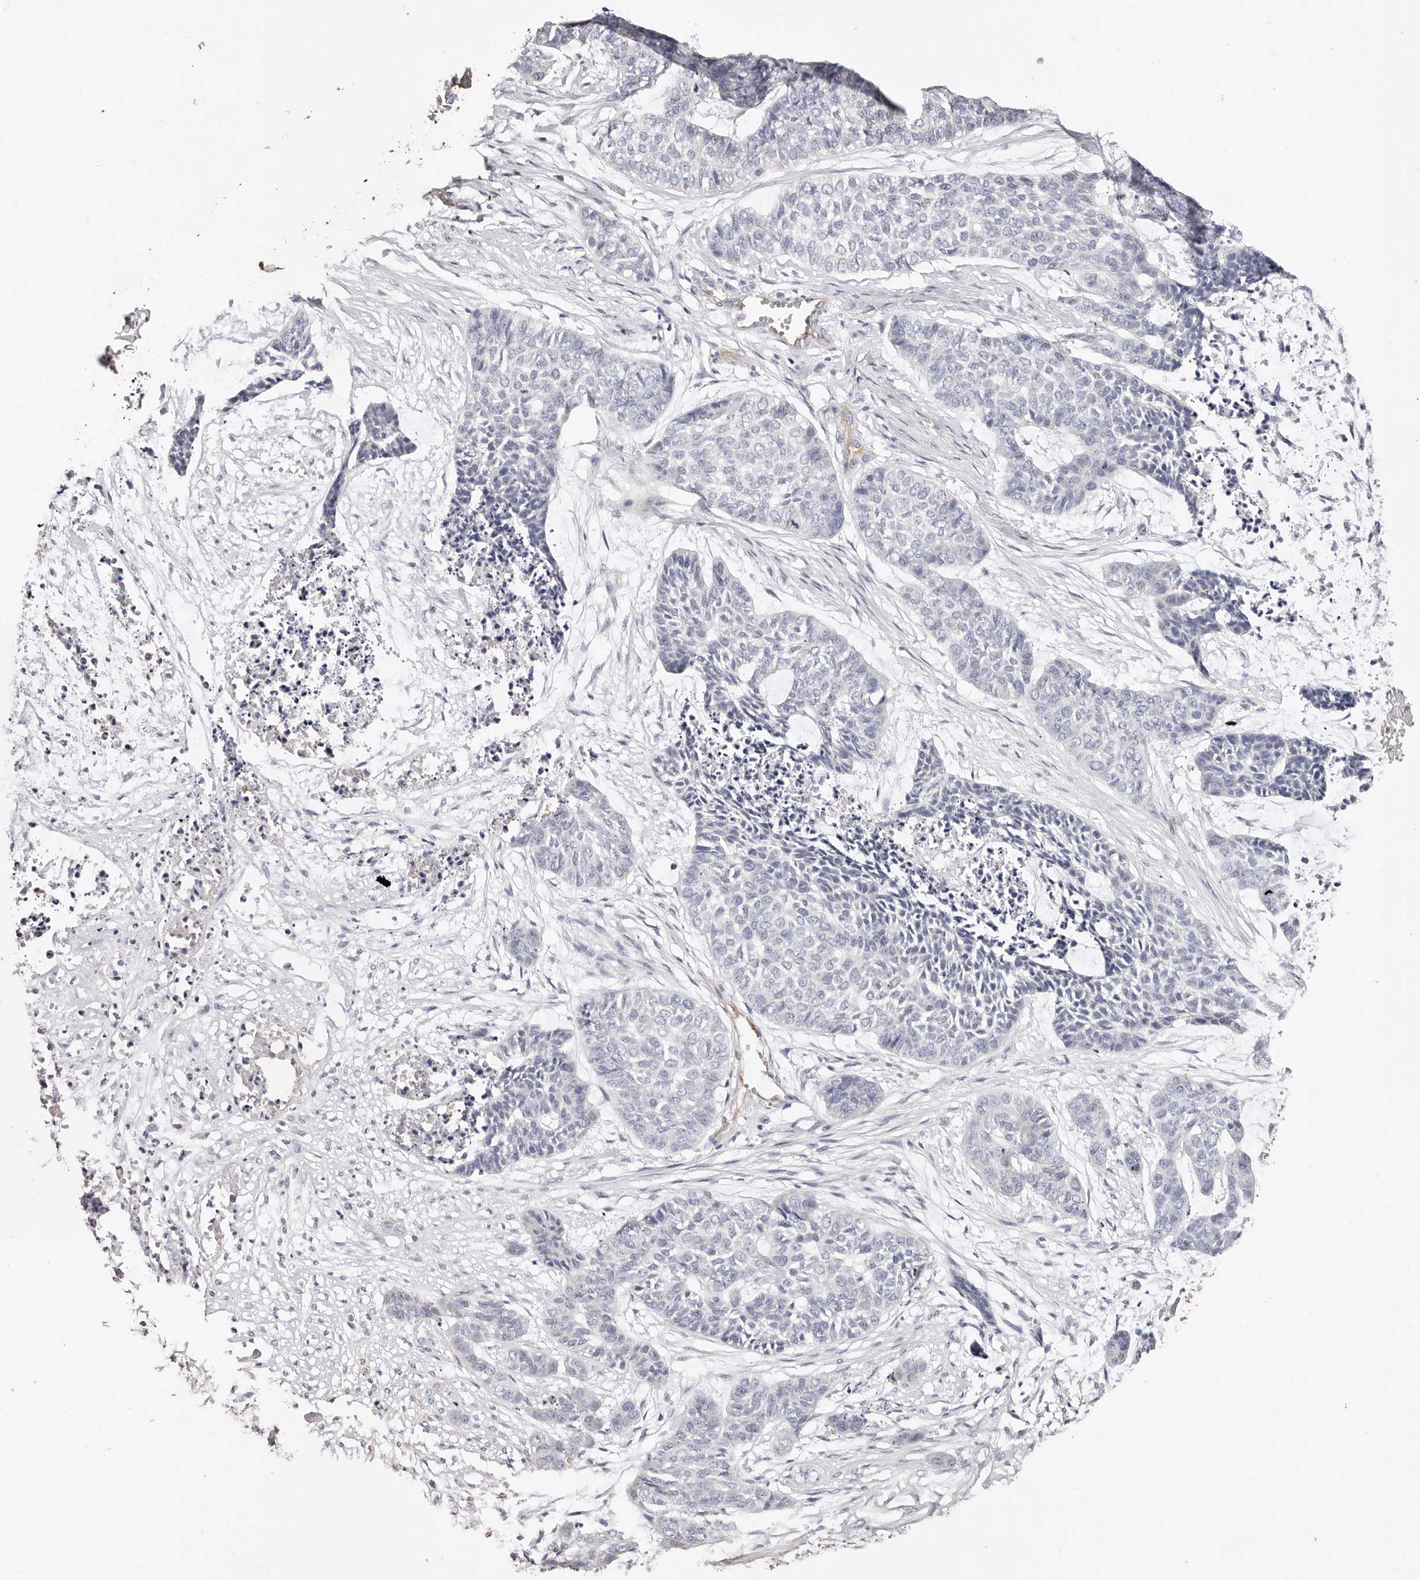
{"staining": {"intensity": "negative", "quantity": "none", "location": "none"}, "tissue": "skin cancer", "cell_type": "Tumor cells", "image_type": "cancer", "snomed": [{"axis": "morphology", "description": "Basal cell carcinoma"}, {"axis": "topography", "description": "Skin"}], "caption": "DAB (3,3'-diaminobenzidine) immunohistochemical staining of basal cell carcinoma (skin) demonstrates no significant expression in tumor cells.", "gene": "TGM2", "patient": {"sex": "female", "age": 64}}